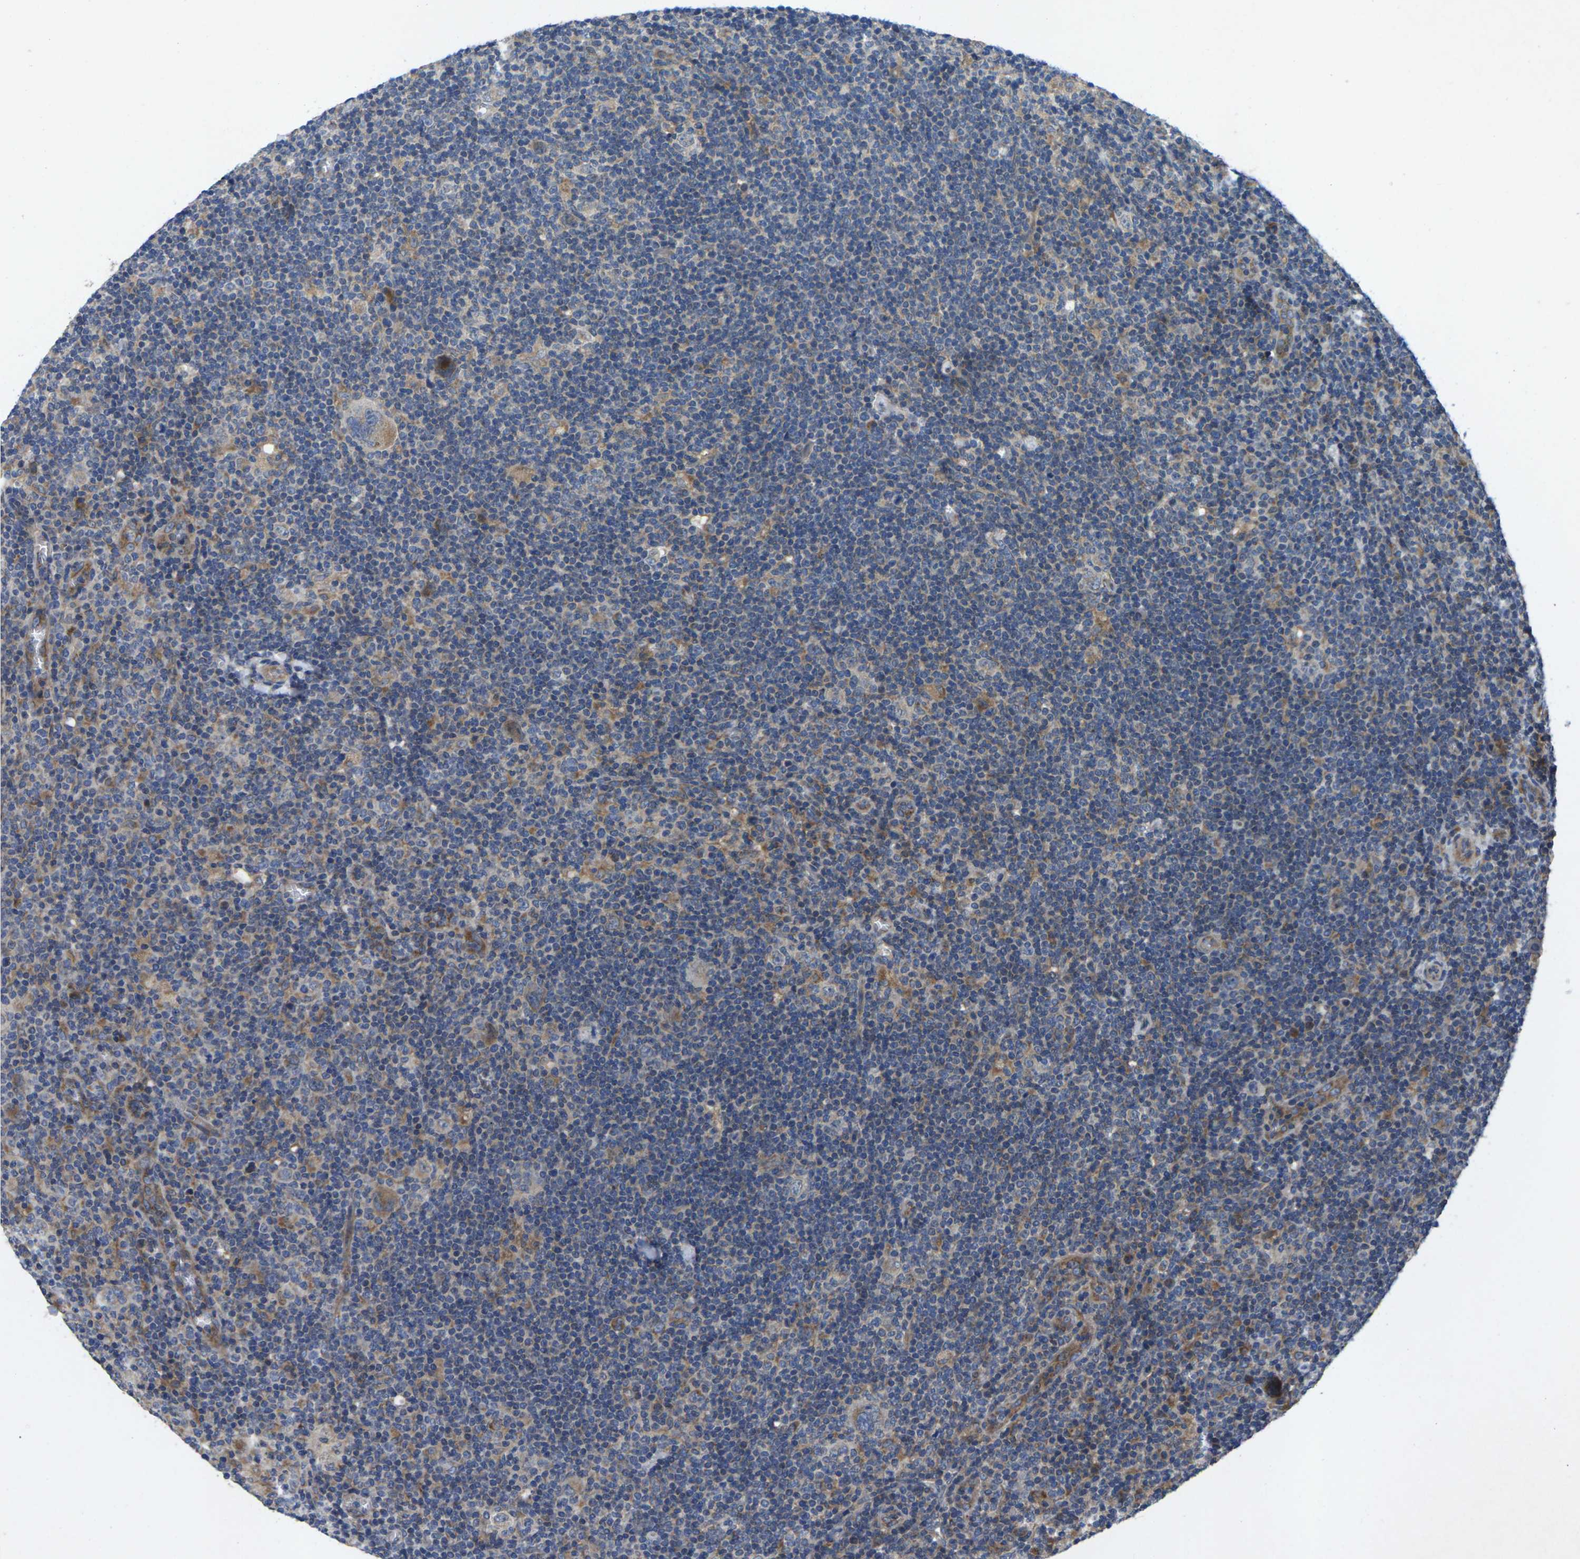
{"staining": {"intensity": "moderate", "quantity": "25%-75%", "location": "cytoplasmic/membranous"}, "tissue": "lymphoma", "cell_type": "Tumor cells", "image_type": "cancer", "snomed": [{"axis": "morphology", "description": "Hodgkin's disease, NOS"}, {"axis": "topography", "description": "Lymph node"}], "caption": "A photomicrograph of Hodgkin's disease stained for a protein reveals moderate cytoplasmic/membranous brown staining in tumor cells.", "gene": "KIF1B", "patient": {"sex": "female", "age": 57}}